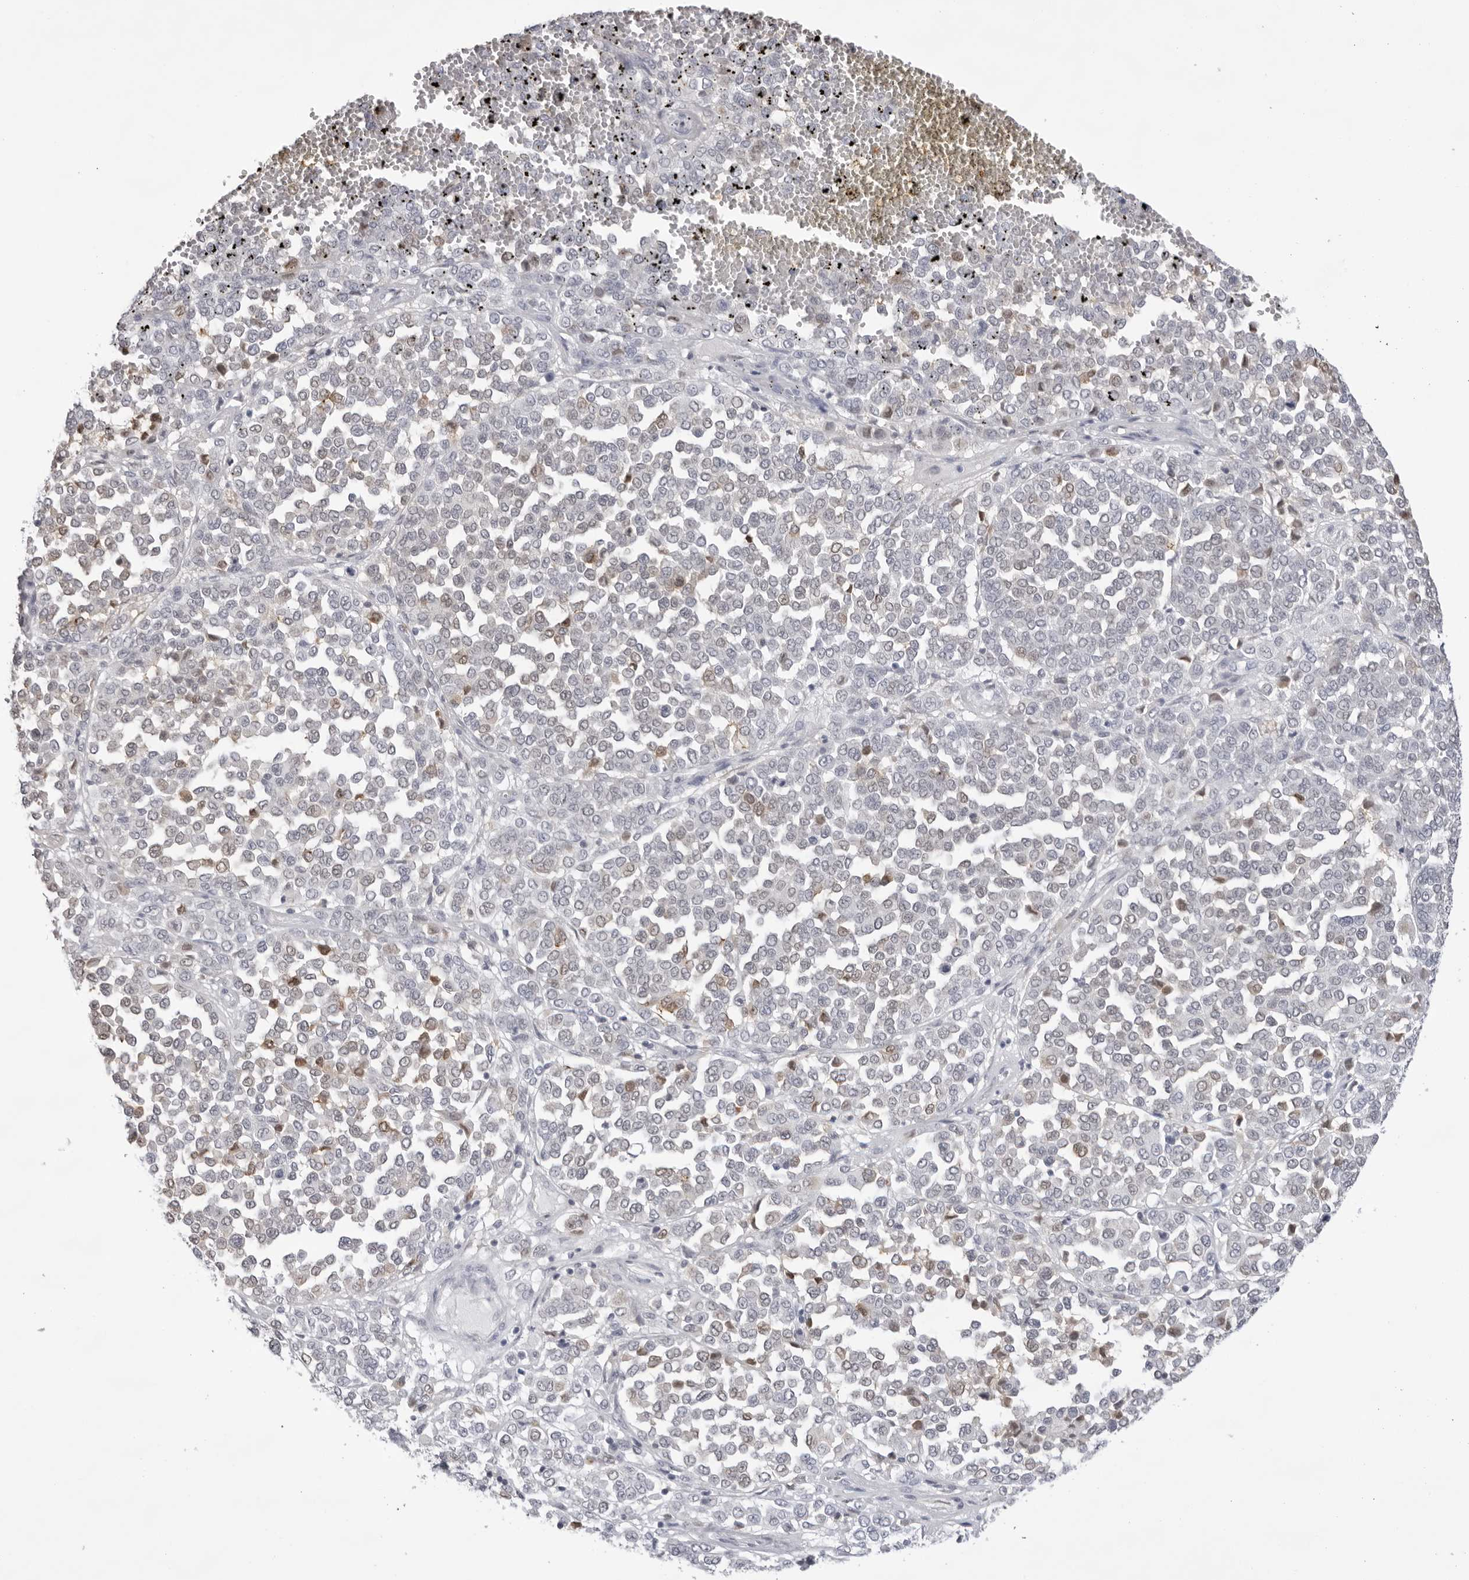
{"staining": {"intensity": "negative", "quantity": "none", "location": "none"}, "tissue": "melanoma", "cell_type": "Tumor cells", "image_type": "cancer", "snomed": [{"axis": "morphology", "description": "Malignant melanoma, Metastatic site"}, {"axis": "topography", "description": "Pancreas"}], "caption": "Immunohistochemistry of human melanoma exhibits no positivity in tumor cells. Brightfield microscopy of immunohistochemistry (IHC) stained with DAB (brown) and hematoxylin (blue), captured at high magnification.", "gene": "TMOD4", "patient": {"sex": "female", "age": 30}}